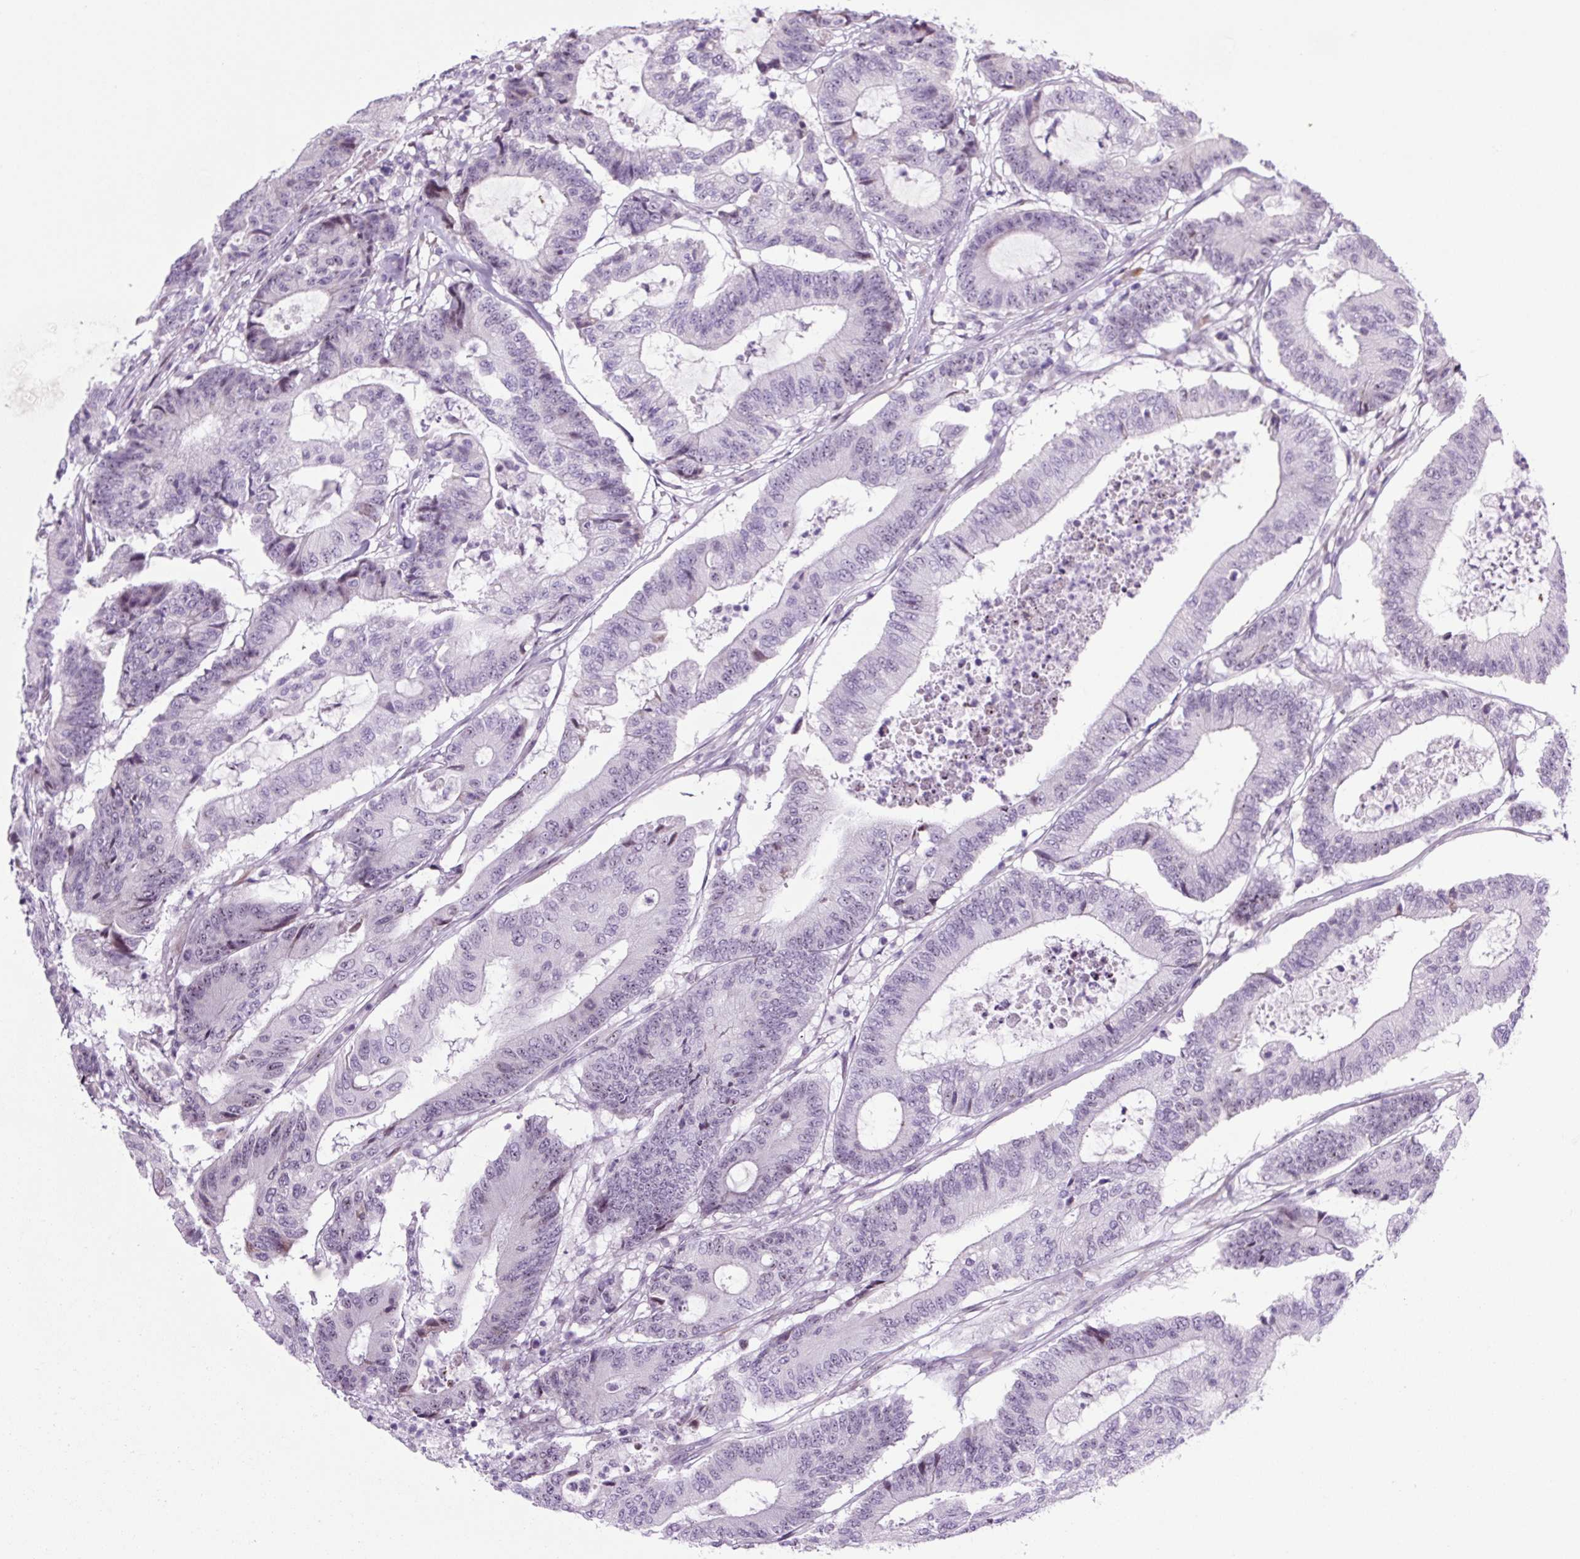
{"staining": {"intensity": "negative", "quantity": "none", "location": "none"}, "tissue": "colorectal cancer", "cell_type": "Tumor cells", "image_type": "cancer", "snomed": [{"axis": "morphology", "description": "Adenocarcinoma, NOS"}, {"axis": "topography", "description": "Colon"}], "caption": "Protein analysis of colorectal cancer (adenocarcinoma) exhibits no significant staining in tumor cells. (DAB immunohistochemistry with hematoxylin counter stain).", "gene": "RRS1", "patient": {"sex": "female", "age": 84}}